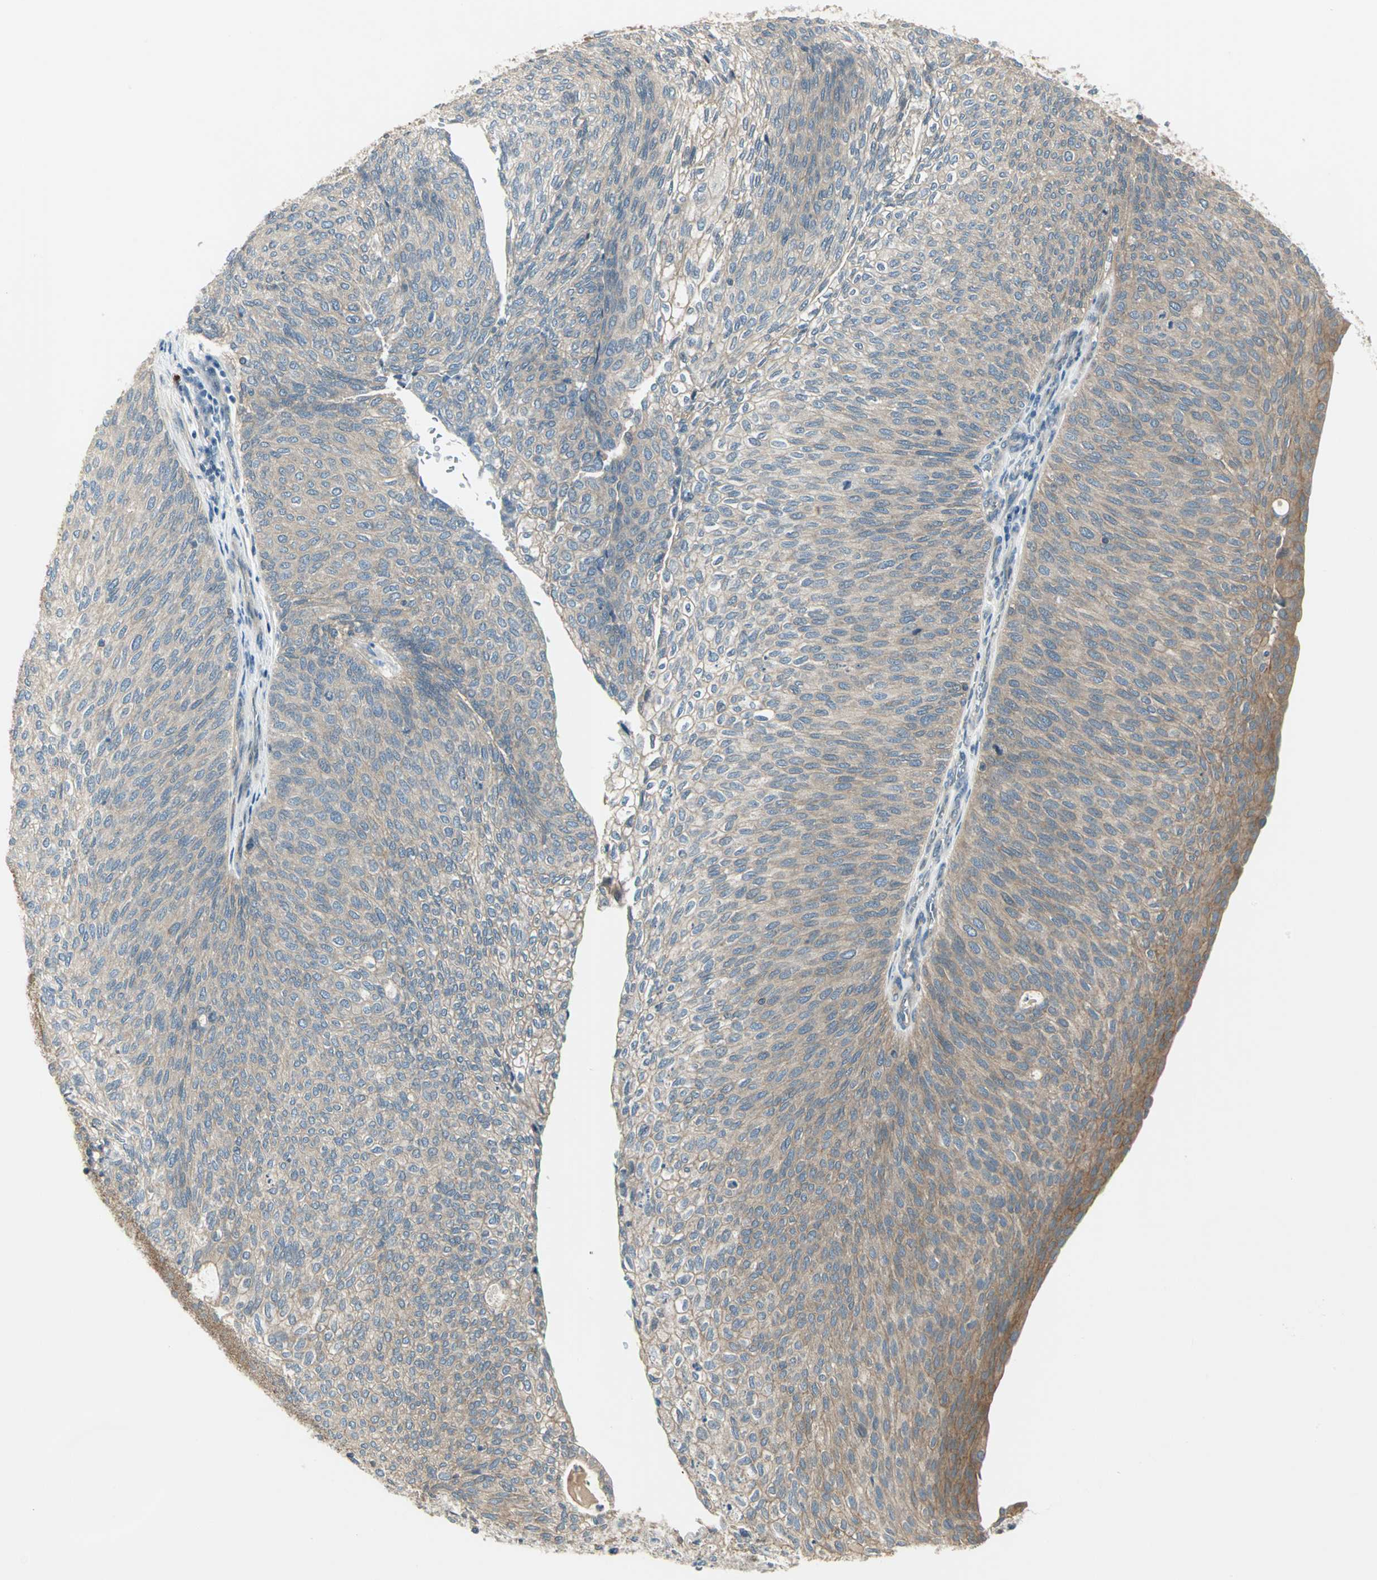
{"staining": {"intensity": "weak", "quantity": ">75%", "location": "cytoplasmic/membranous"}, "tissue": "urothelial cancer", "cell_type": "Tumor cells", "image_type": "cancer", "snomed": [{"axis": "morphology", "description": "Urothelial carcinoma, Low grade"}, {"axis": "topography", "description": "Urinary bladder"}], "caption": "Immunohistochemical staining of urothelial cancer shows low levels of weak cytoplasmic/membranous expression in about >75% of tumor cells. The protein of interest is stained brown, and the nuclei are stained in blue (DAB IHC with brightfield microscopy, high magnification).", "gene": "PRKAA1", "patient": {"sex": "female", "age": 79}}